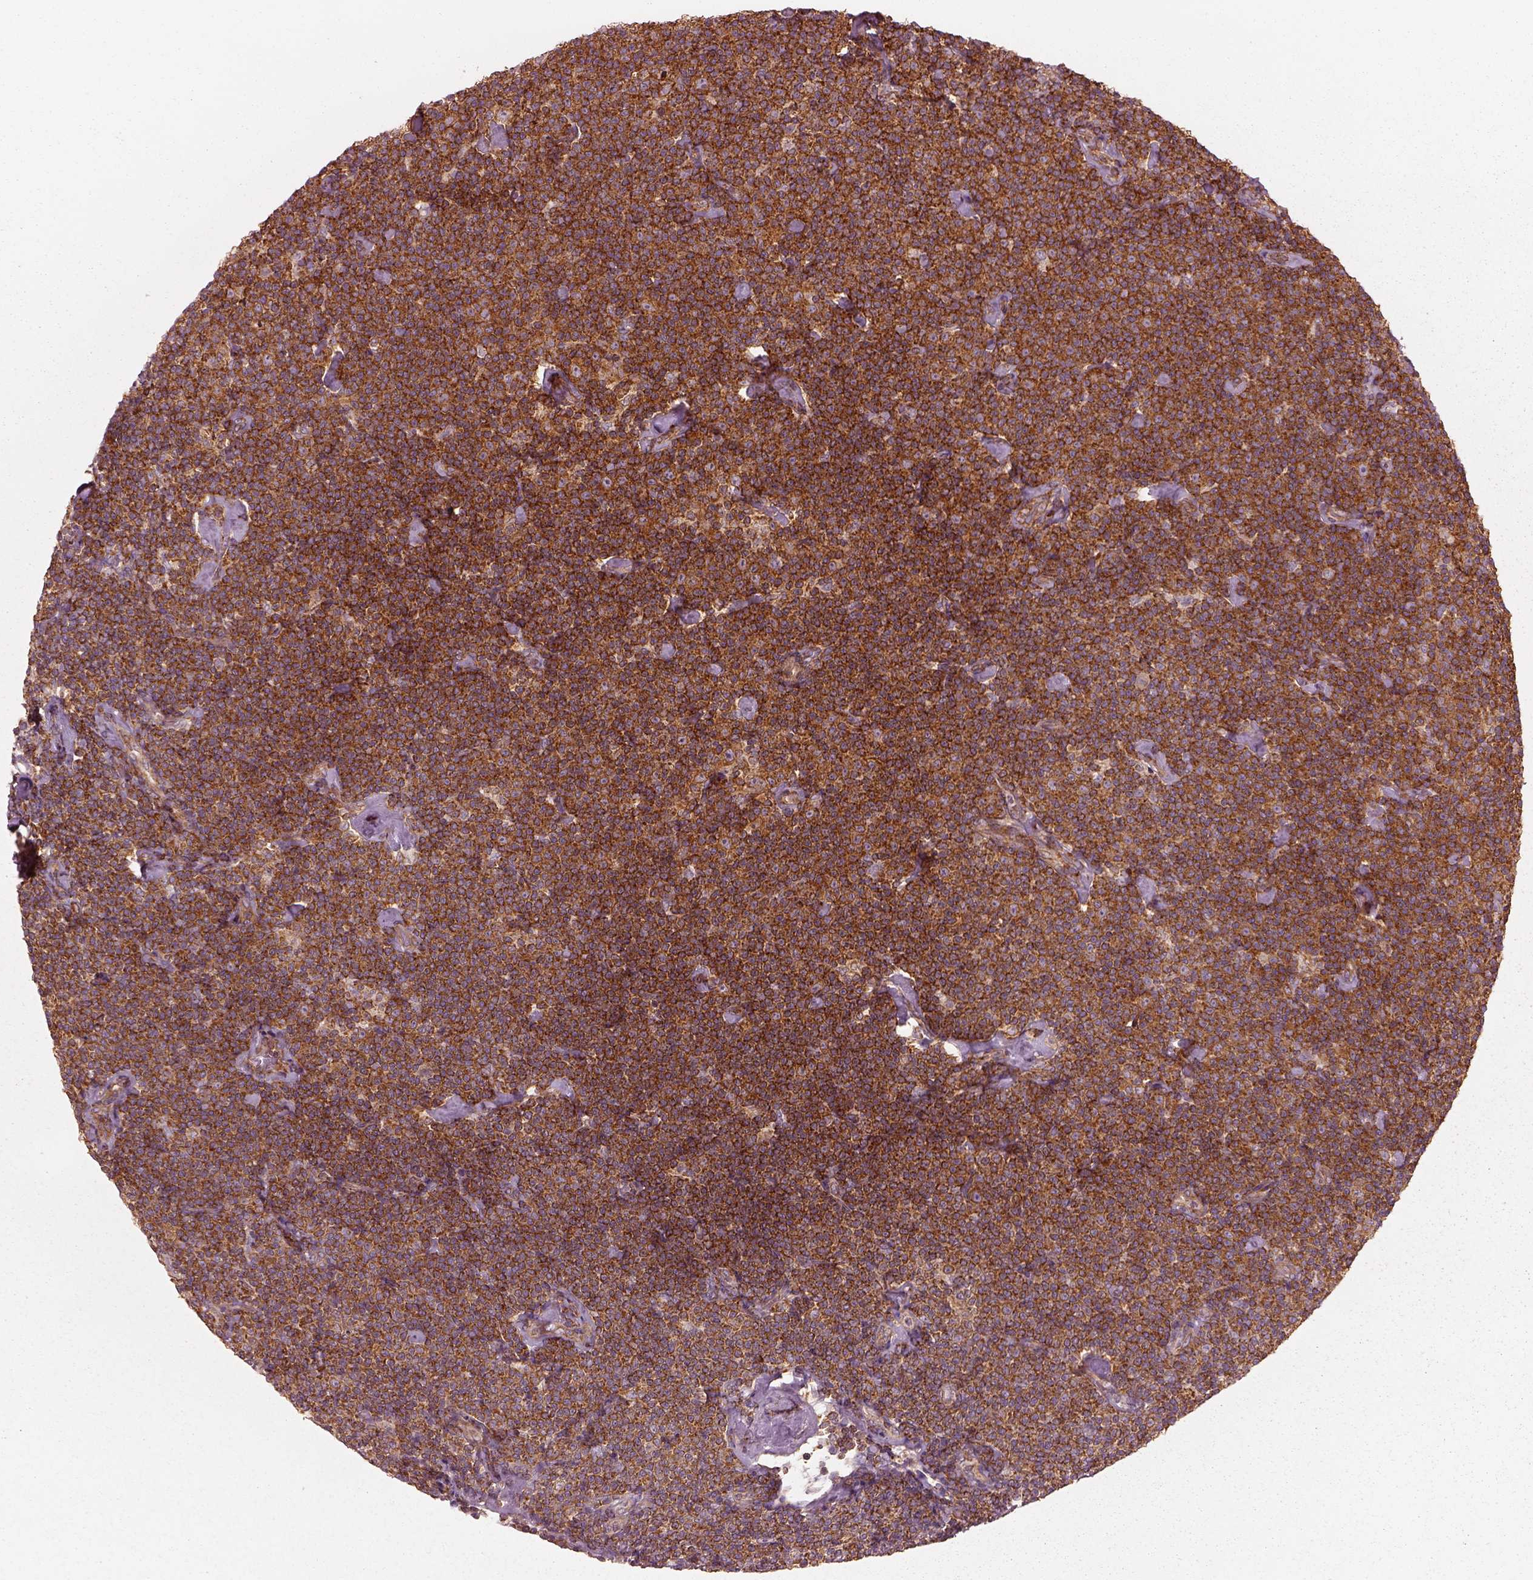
{"staining": {"intensity": "strong", "quantity": ">75%", "location": "cytoplasmic/membranous"}, "tissue": "lymphoma", "cell_type": "Tumor cells", "image_type": "cancer", "snomed": [{"axis": "morphology", "description": "Malignant lymphoma, non-Hodgkin's type, Low grade"}, {"axis": "topography", "description": "Lymph node"}], "caption": "High-power microscopy captured an immunohistochemistry histopathology image of lymphoma, revealing strong cytoplasmic/membranous staining in about >75% of tumor cells. (DAB (3,3'-diaminobenzidine) IHC with brightfield microscopy, high magnification).", "gene": "LSM14A", "patient": {"sex": "male", "age": 81}}